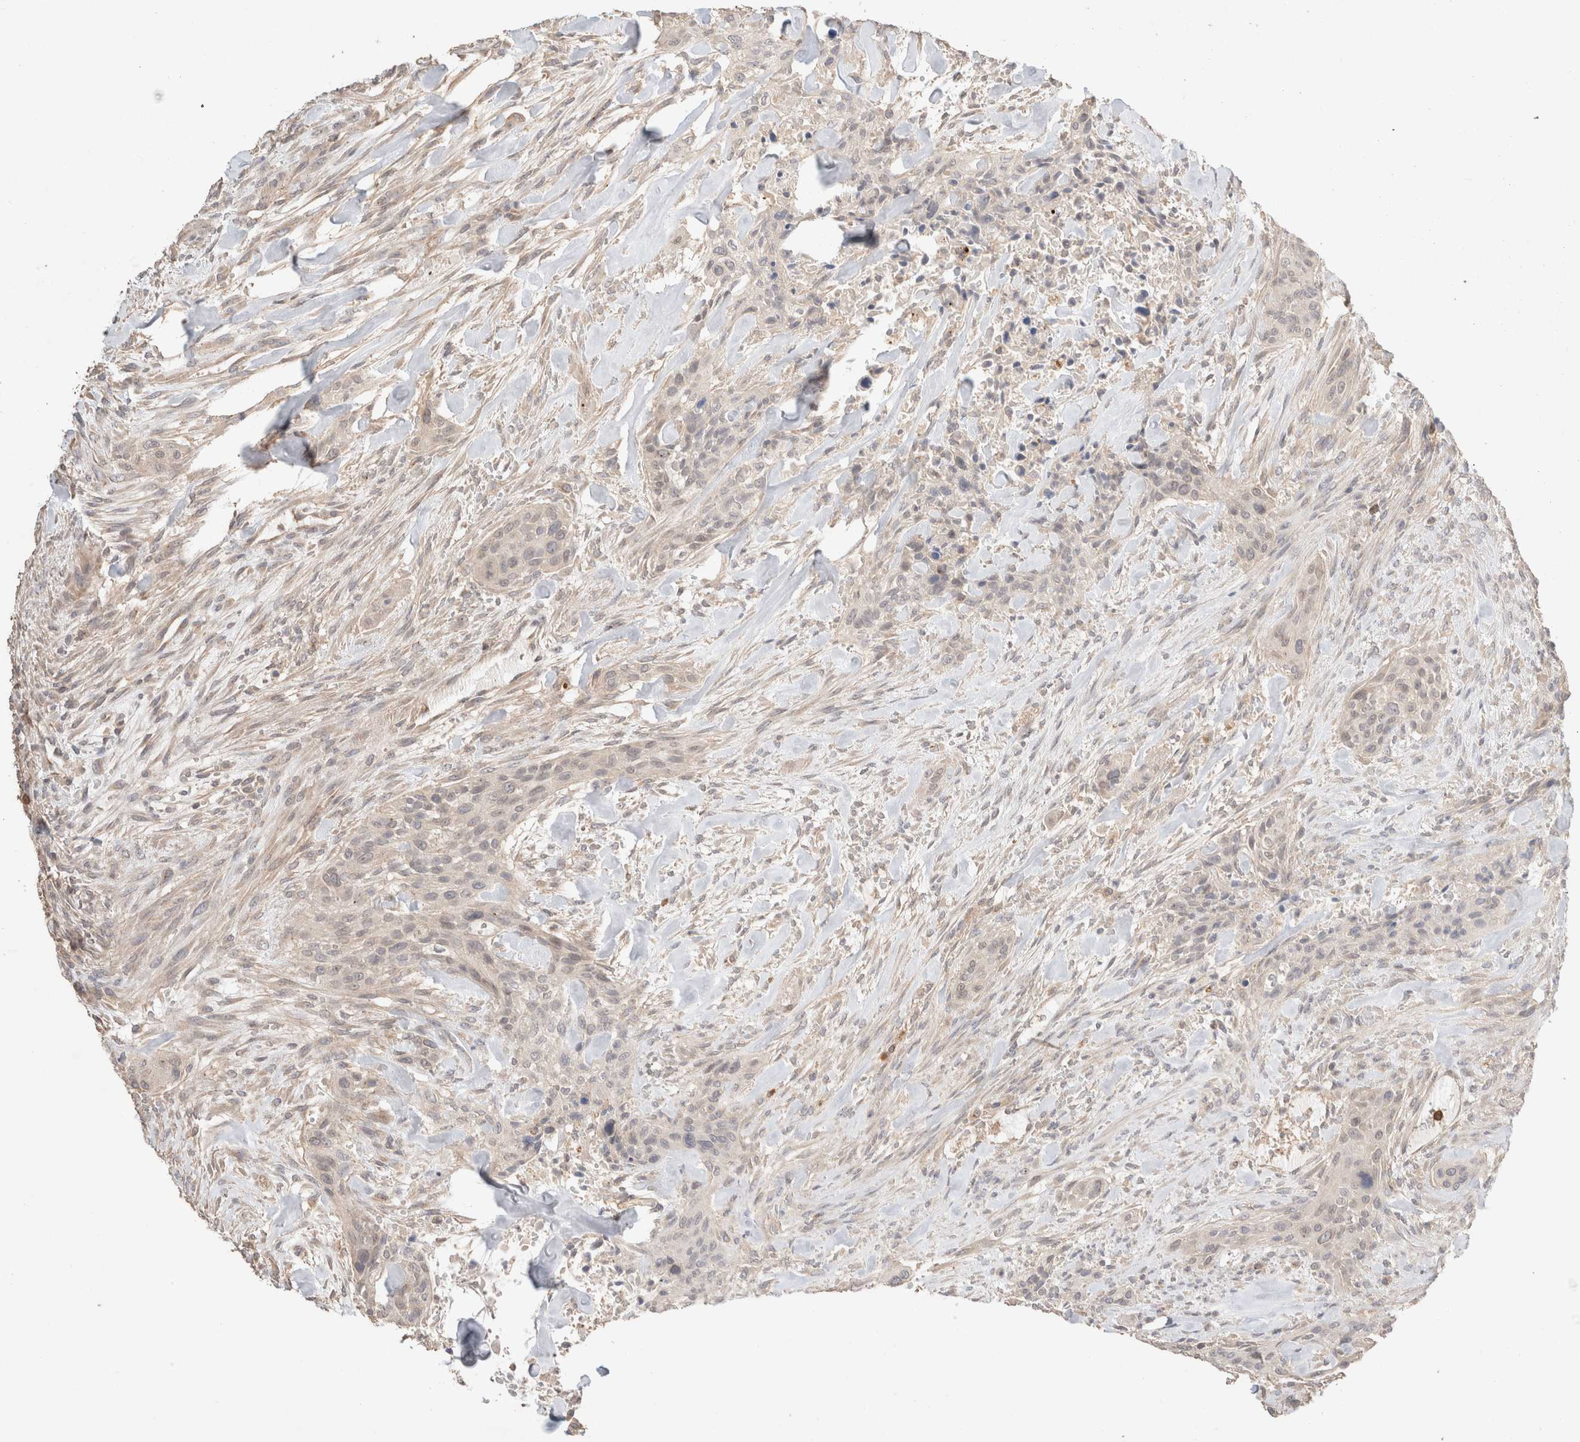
{"staining": {"intensity": "negative", "quantity": "none", "location": "none"}, "tissue": "urothelial cancer", "cell_type": "Tumor cells", "image_type": "cancer", "snomed": [{"axis": "morphology", "description": "Urothelial carcinoma, High grade"}, {"axis": "topography", "description": "Urinary bladder"}], "caption": "DAB (3,3'-diaminobenzidine) immunohistochemical staining of human urothelial cancer exhibits no significant staining in tumor cells. The staining was performed using DAB (3,3'-diaminobenzidine) to visualize the protein expression in brown, while the nuclei were stained in blue with hematoxylin (Magnification: 20x).", "gene": "TRIM41", "patient": {"sex": "male", "age": 35}}